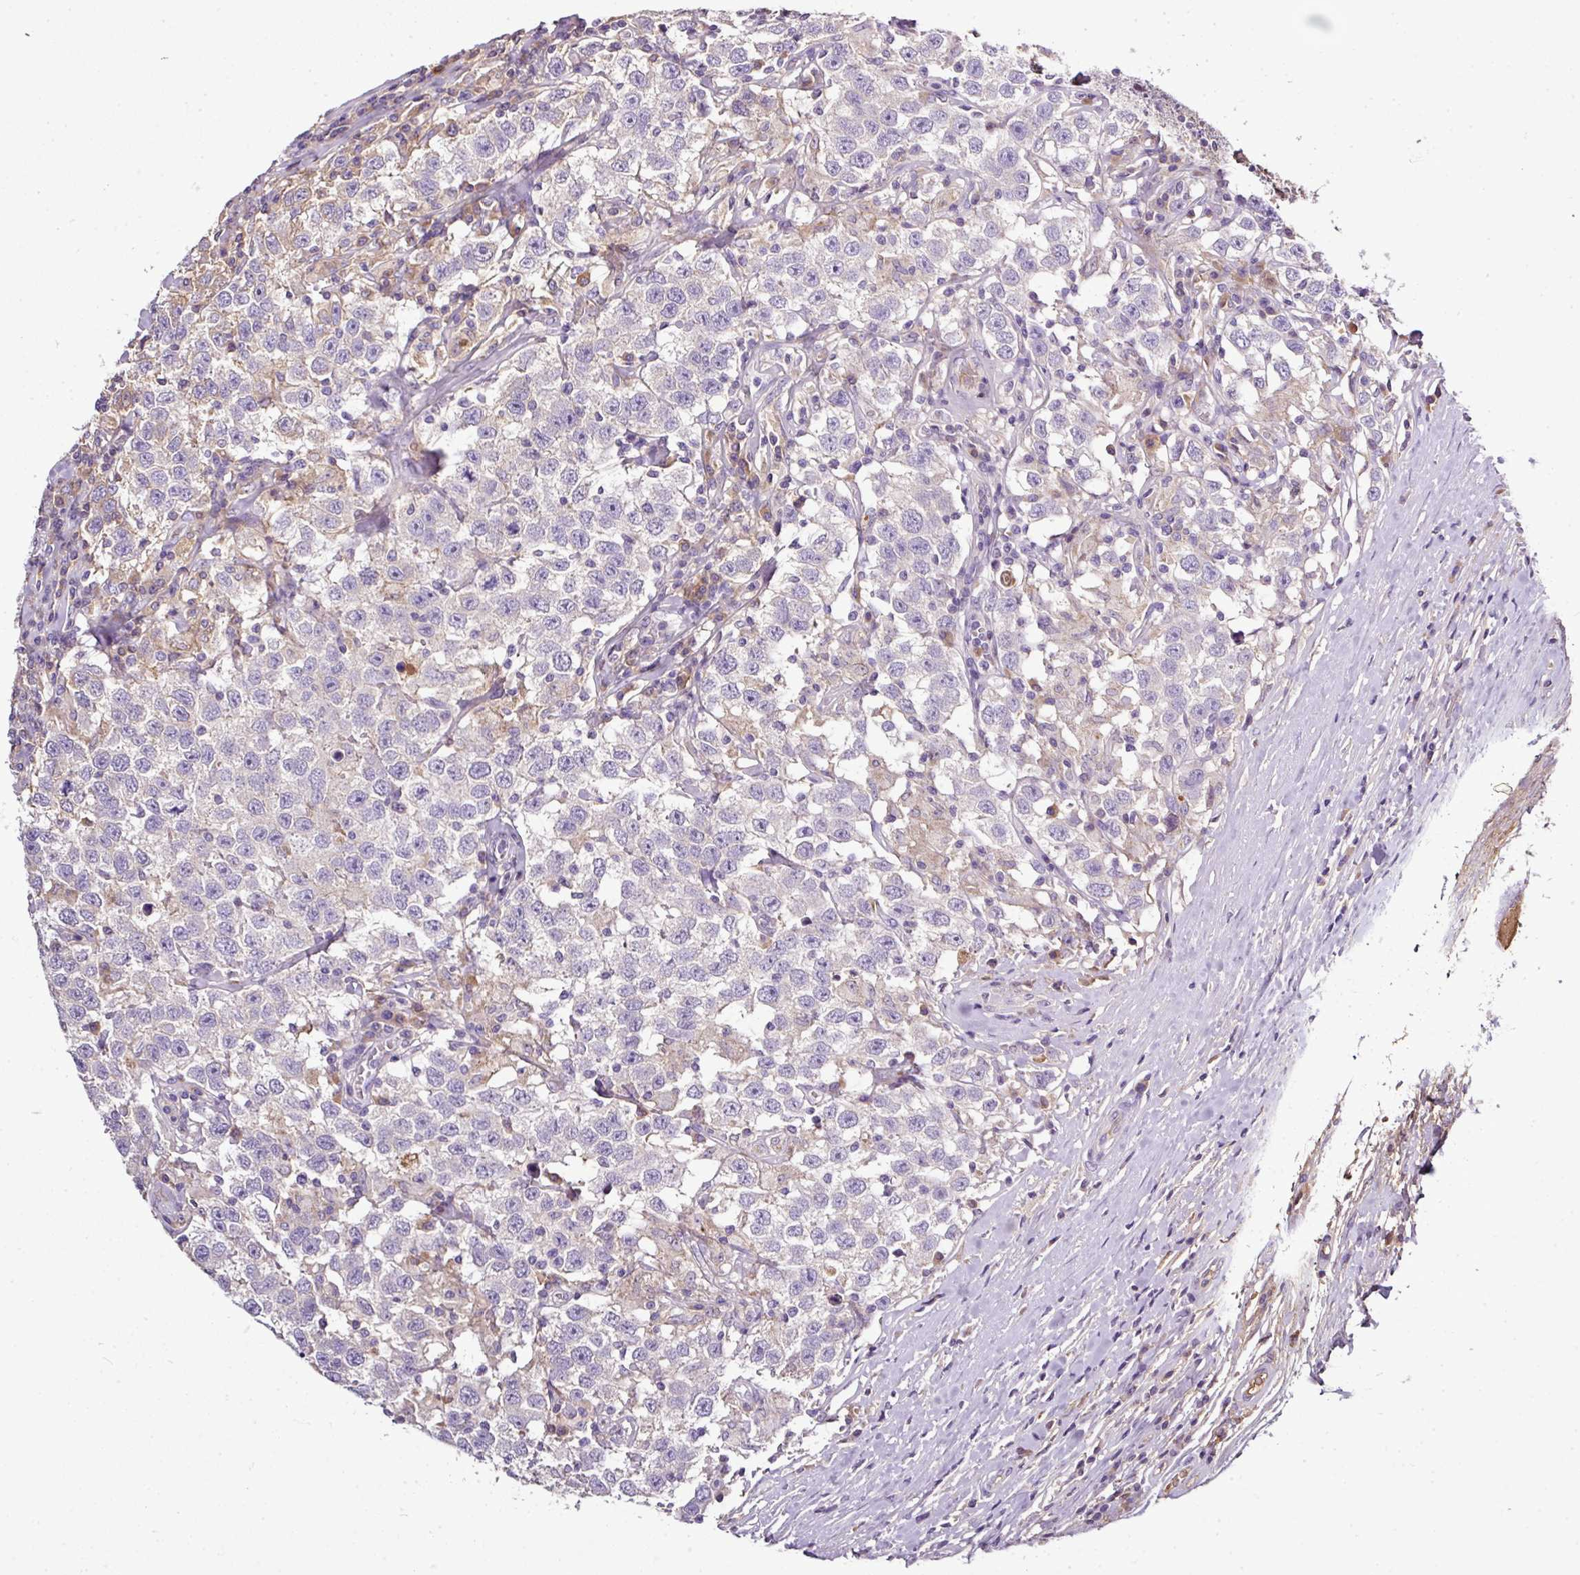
{"staining": {"intensity": "moderate", "quantity": "25%-75%", "location": "cytoplasmic/membranous"}, "tissue": "testis cancer", "cell_type": "Tumor cells", "image_type": "cancer", "snomed": [{"axis": "morphology", "description": "Seminoma, NOS"}, {"axis": "topography", "description": "Testis"}], "caption": "IHC photomicrograph of testis seminoma stained for a protein (brown), which displays medium levels of moderate cytoplasmic/membranous expression in about 25%-75% of tumor cells.", "gene": "CAB39L", "patient": {"sex": "male", "age": 41}}